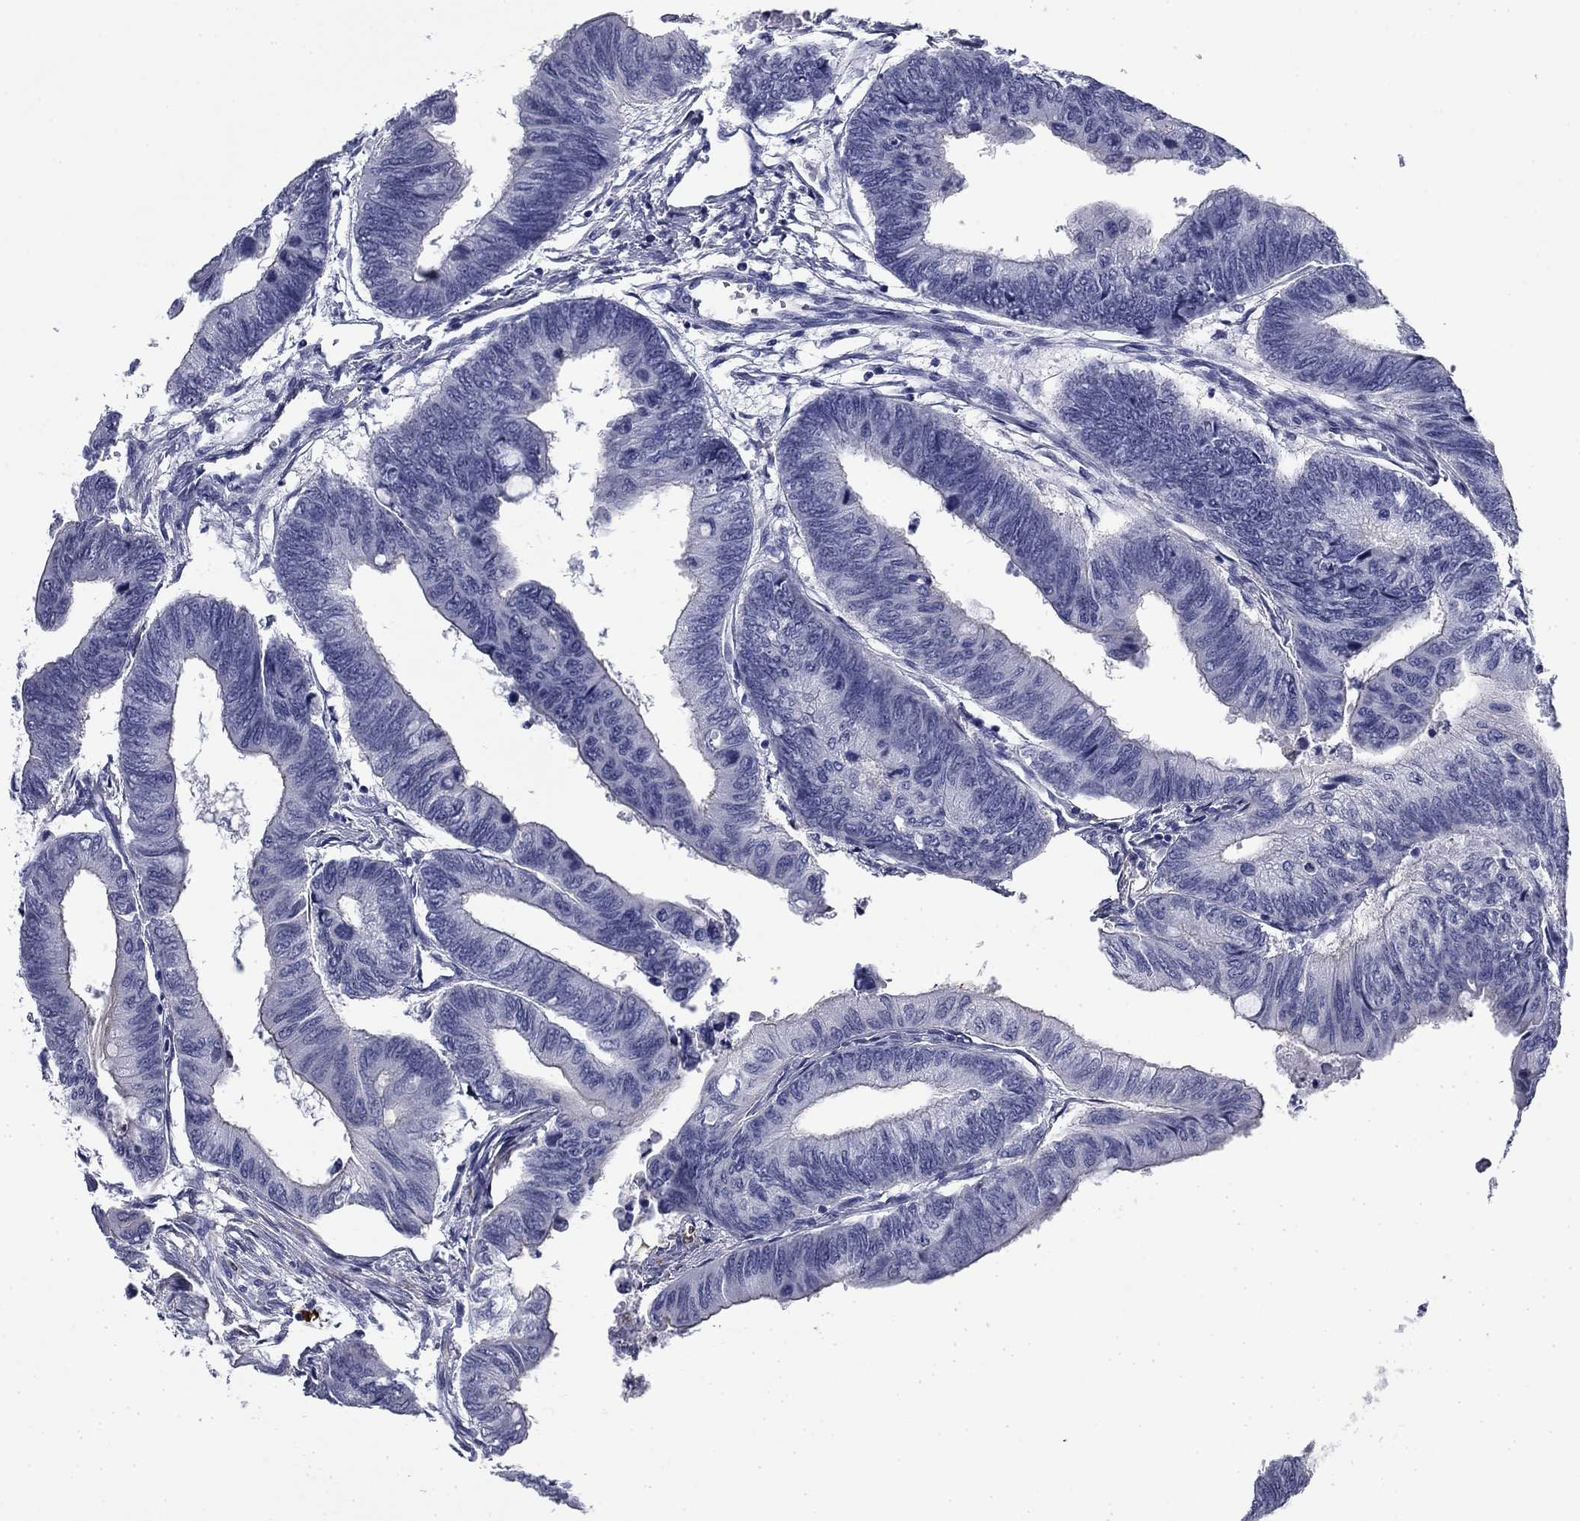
{"staining": {"intensity": "negative", "quantity": "none", "location": "none"}, "tissue": "colorectal cancer", "cell_type": "Tumor cells", "image_type": "cancer", "snomed": [{"axis": "morphology", "description": "Normal tissue, NOS"}, {"axis": "morphology", "description": "Adenocarcinoma, NOS"}, {"axis": "topography", "description": "Rectum"}, {"axis": "topography", "description": "Peripheral nerve tissue"}], "caption": "This is an IHC photomicrograph of human colorectal cancer. There is no positivity in tumor cells.", "gene": "BCL2L14", "patient": {"sex": "male", "age": 92}}